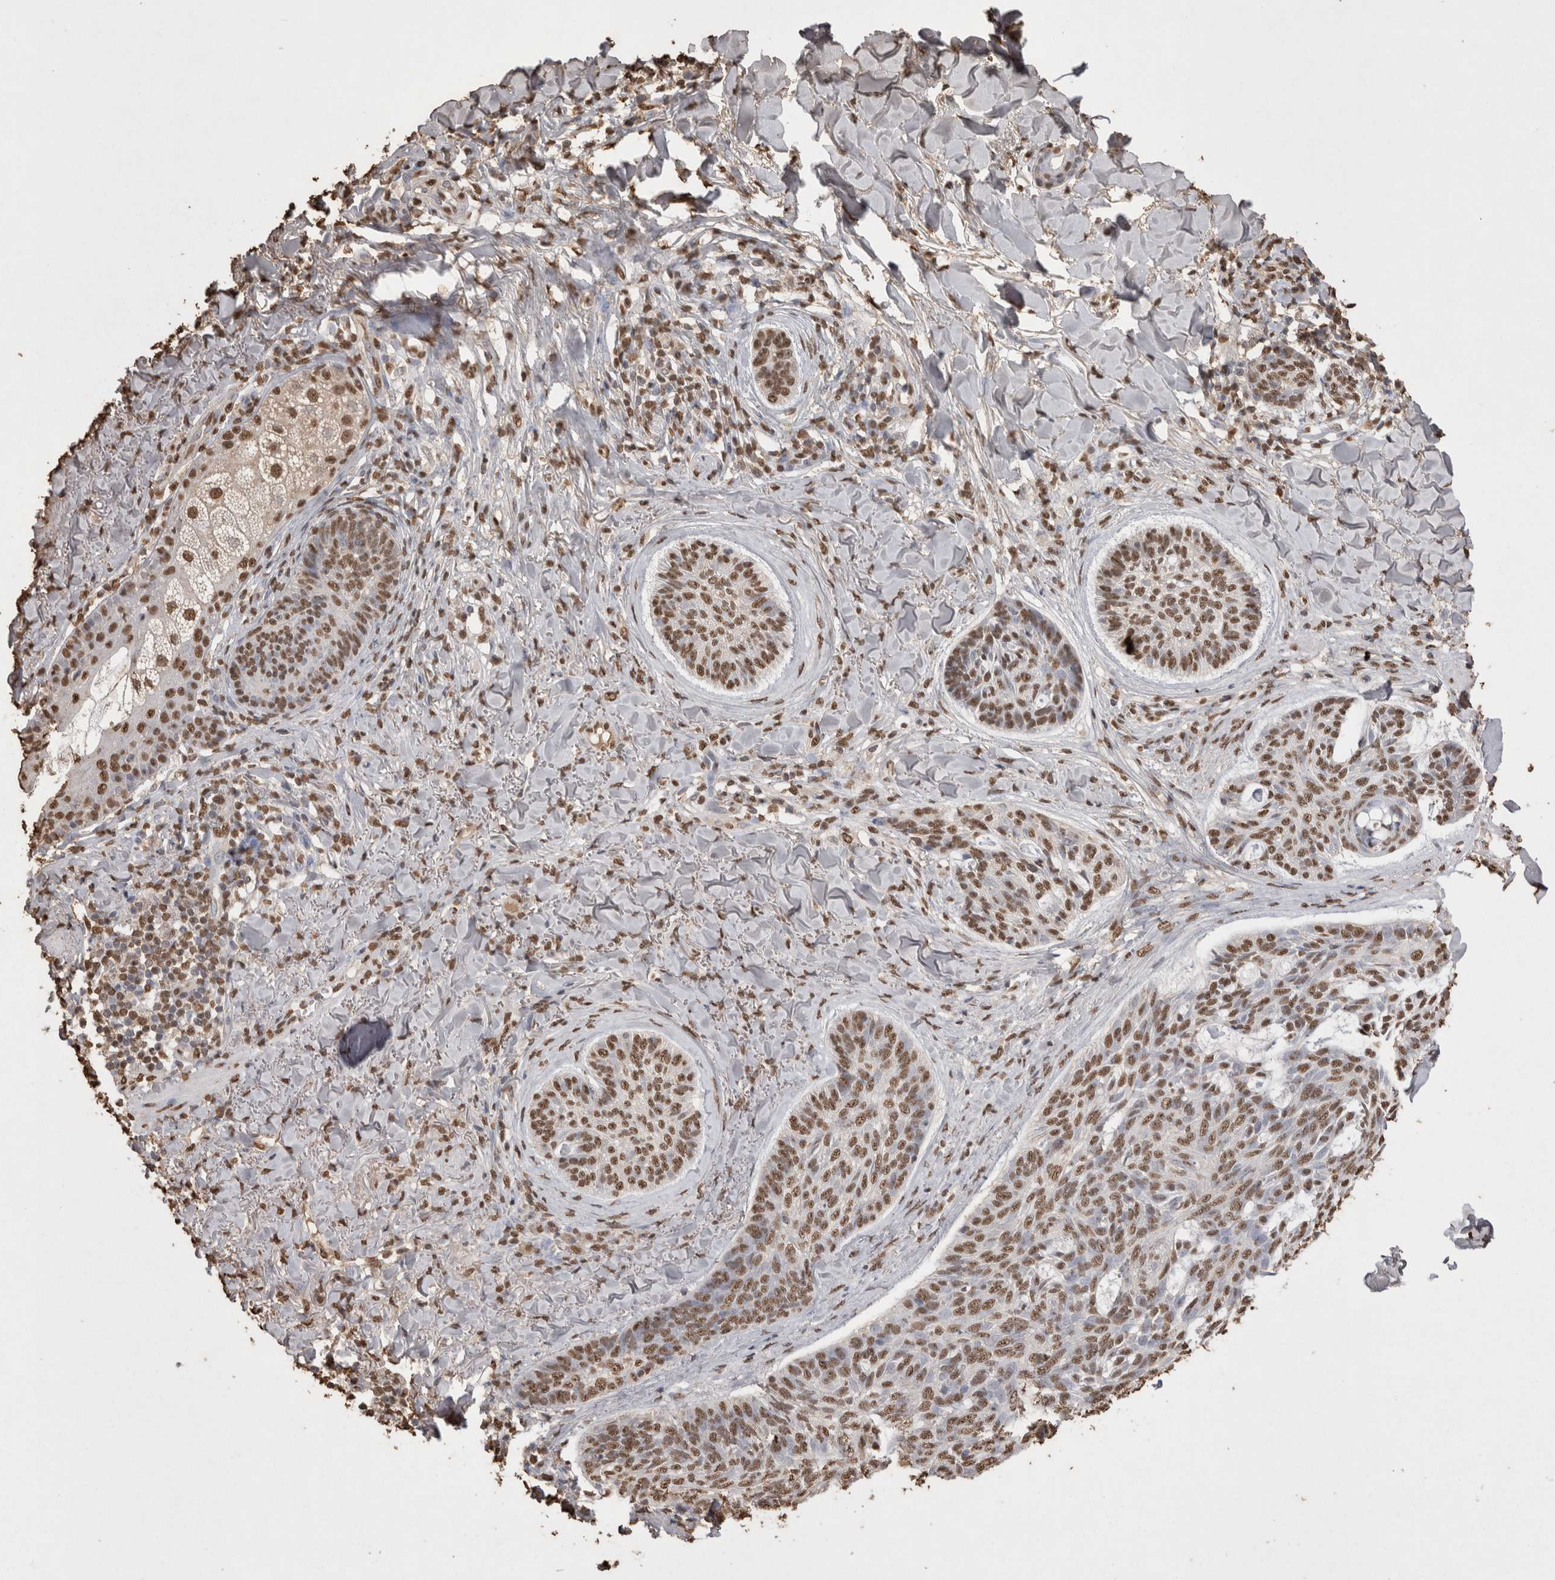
{"staining": {"intensity": "moderate", "quantity": ">75%", "location": "nuclear"}, "tissue": "skin cancer", "cell_type": "Tumor cells", "image_type": "cancer", "snomed": [{"axis": "morphology", "description": "Basal cell carcinoma"}, {"axis": "topography", "description": "Skin"}], "caption": "This histopathology image displays immunohistochemistry (IHC) staining of basal cell carcinoma (skin), with medium moderate nuclear expression in about >75% of tumor cells.", "gene": "POU5F1", "patient": {"sex": "male", "age": 43}}